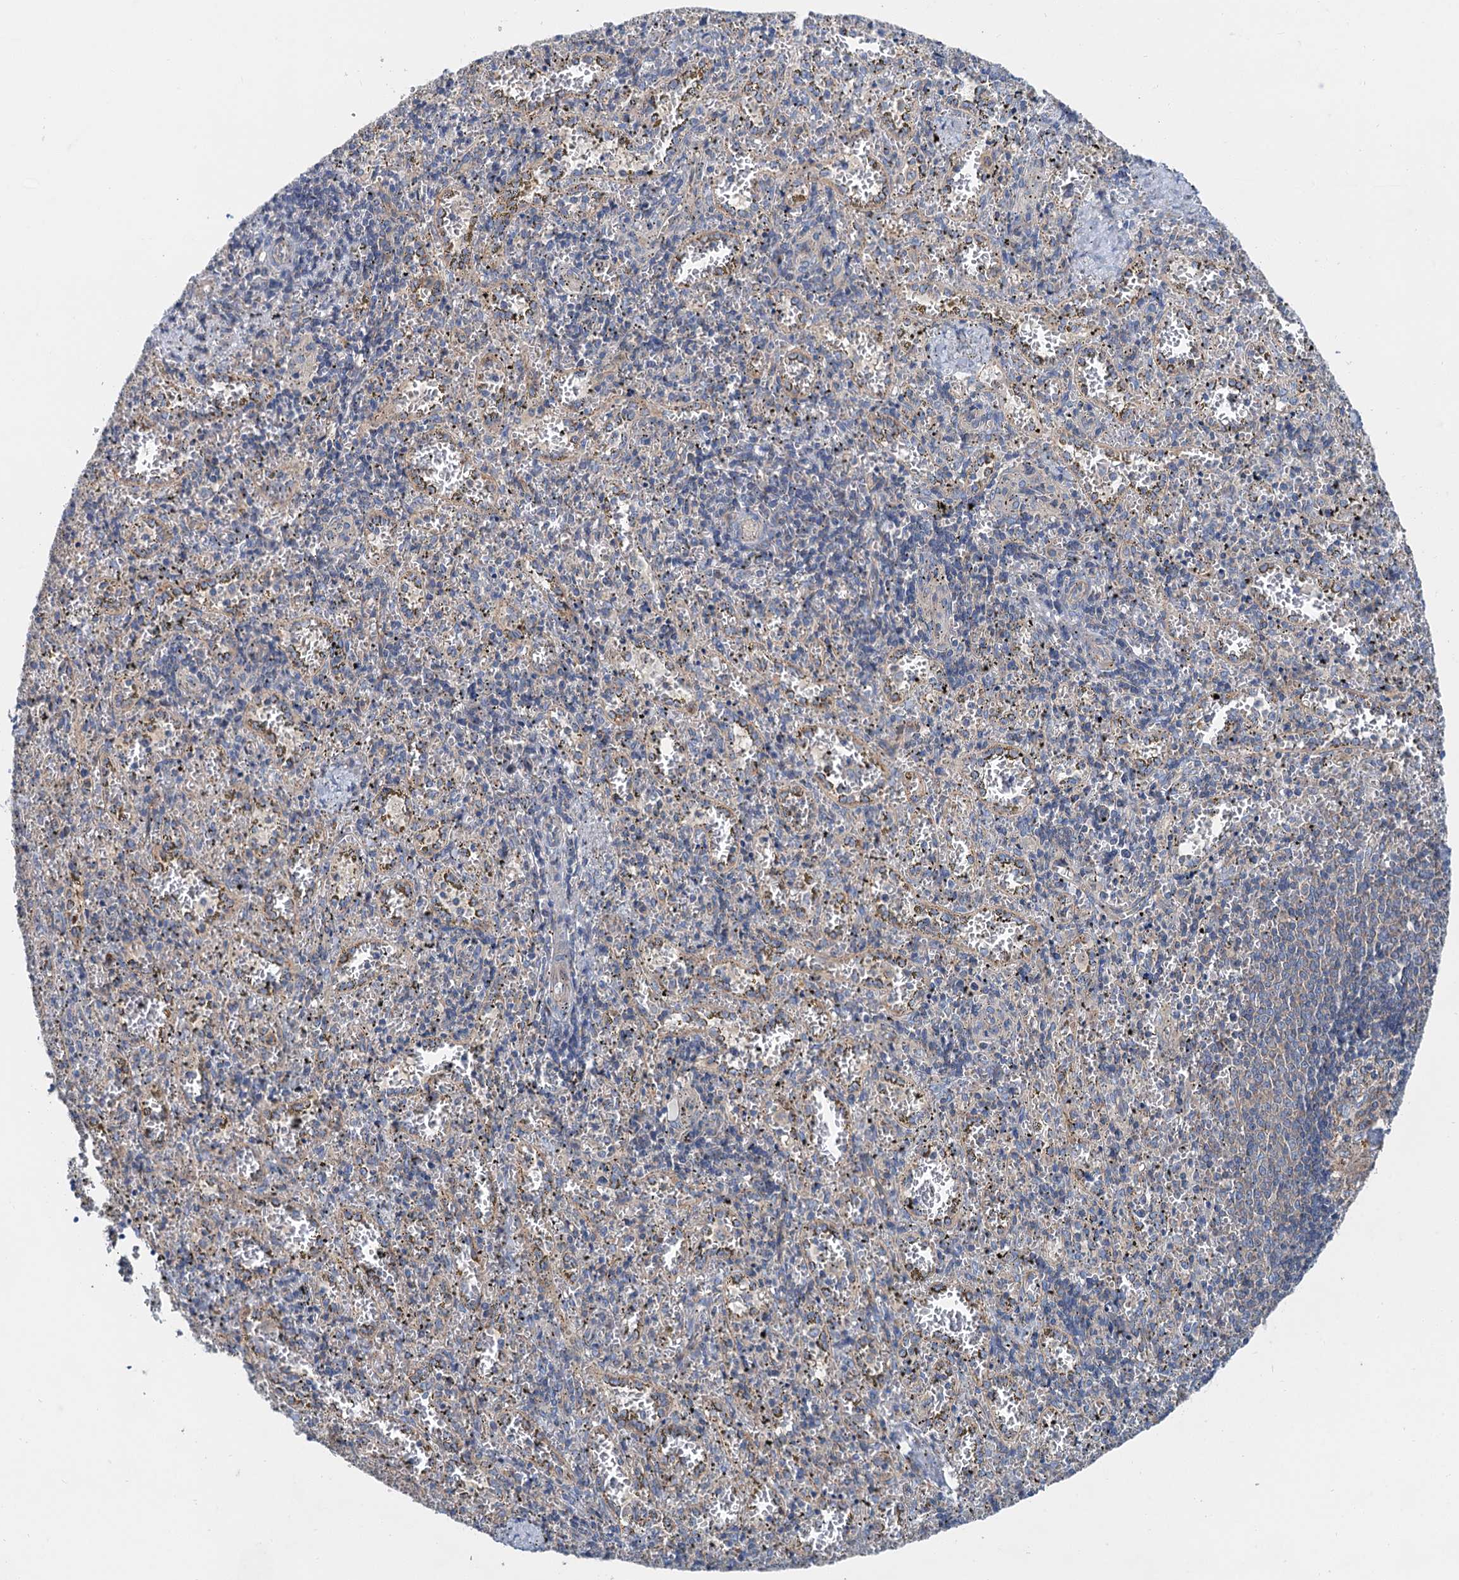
{"staining": {"intensity": "negative", "quantity": "none", "location": "none"}, "tissue": "spleen", "cell_type": "Cells in red pulp", "image_type": "normal", "snomed": [{"axis": "morphology", "description": "Normal tissue, NOS"}, {"axis": "topography", "description": "Spleen"}], "caption": "The photomicrograph reveals no staining of cells in red pulp in benign spleen.", "gene": "ANKRD26", "patient": {"sex": "male", "age": 11}}